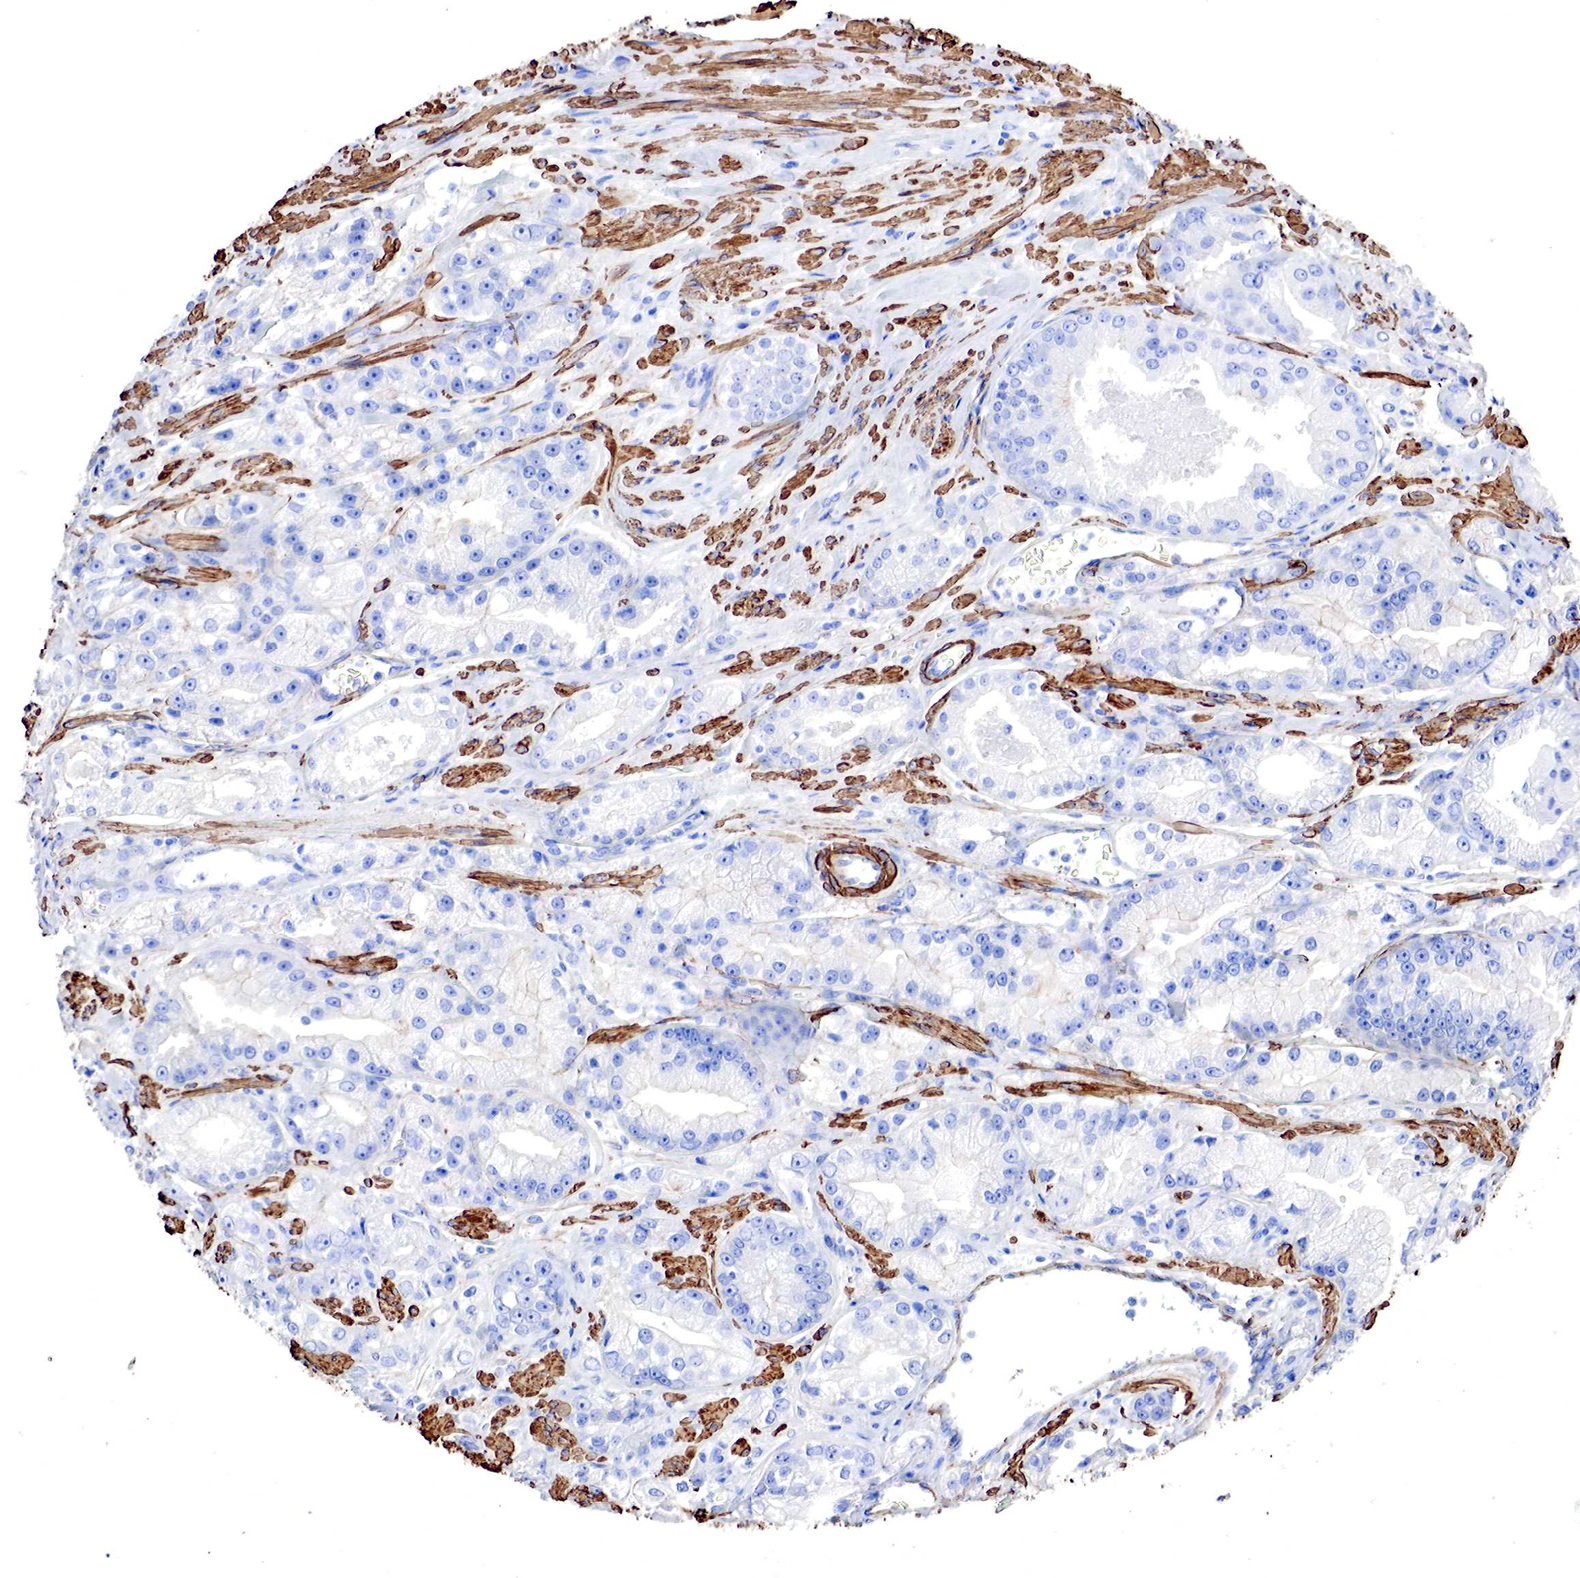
{"staining": {"intensity": "negative", "quantity": "none", "location": "none"}, "tissue": "prostate cancer", "cell_type": "Tumor cells", "image_type": "cancer", "snomed": [{"axis": "morphology", "description": "Adenocarcinoma, Medium grade"}, {"axis": "topography", "description": "Prostate"}], "caption": "Prostate cancer (adenocarcinoma (medium-grade)) was stained to show a protein in brown. There is no significant staining in tumor cells.", "gene": "TPM1", "patient": {"sex": "male", "age": 72}}